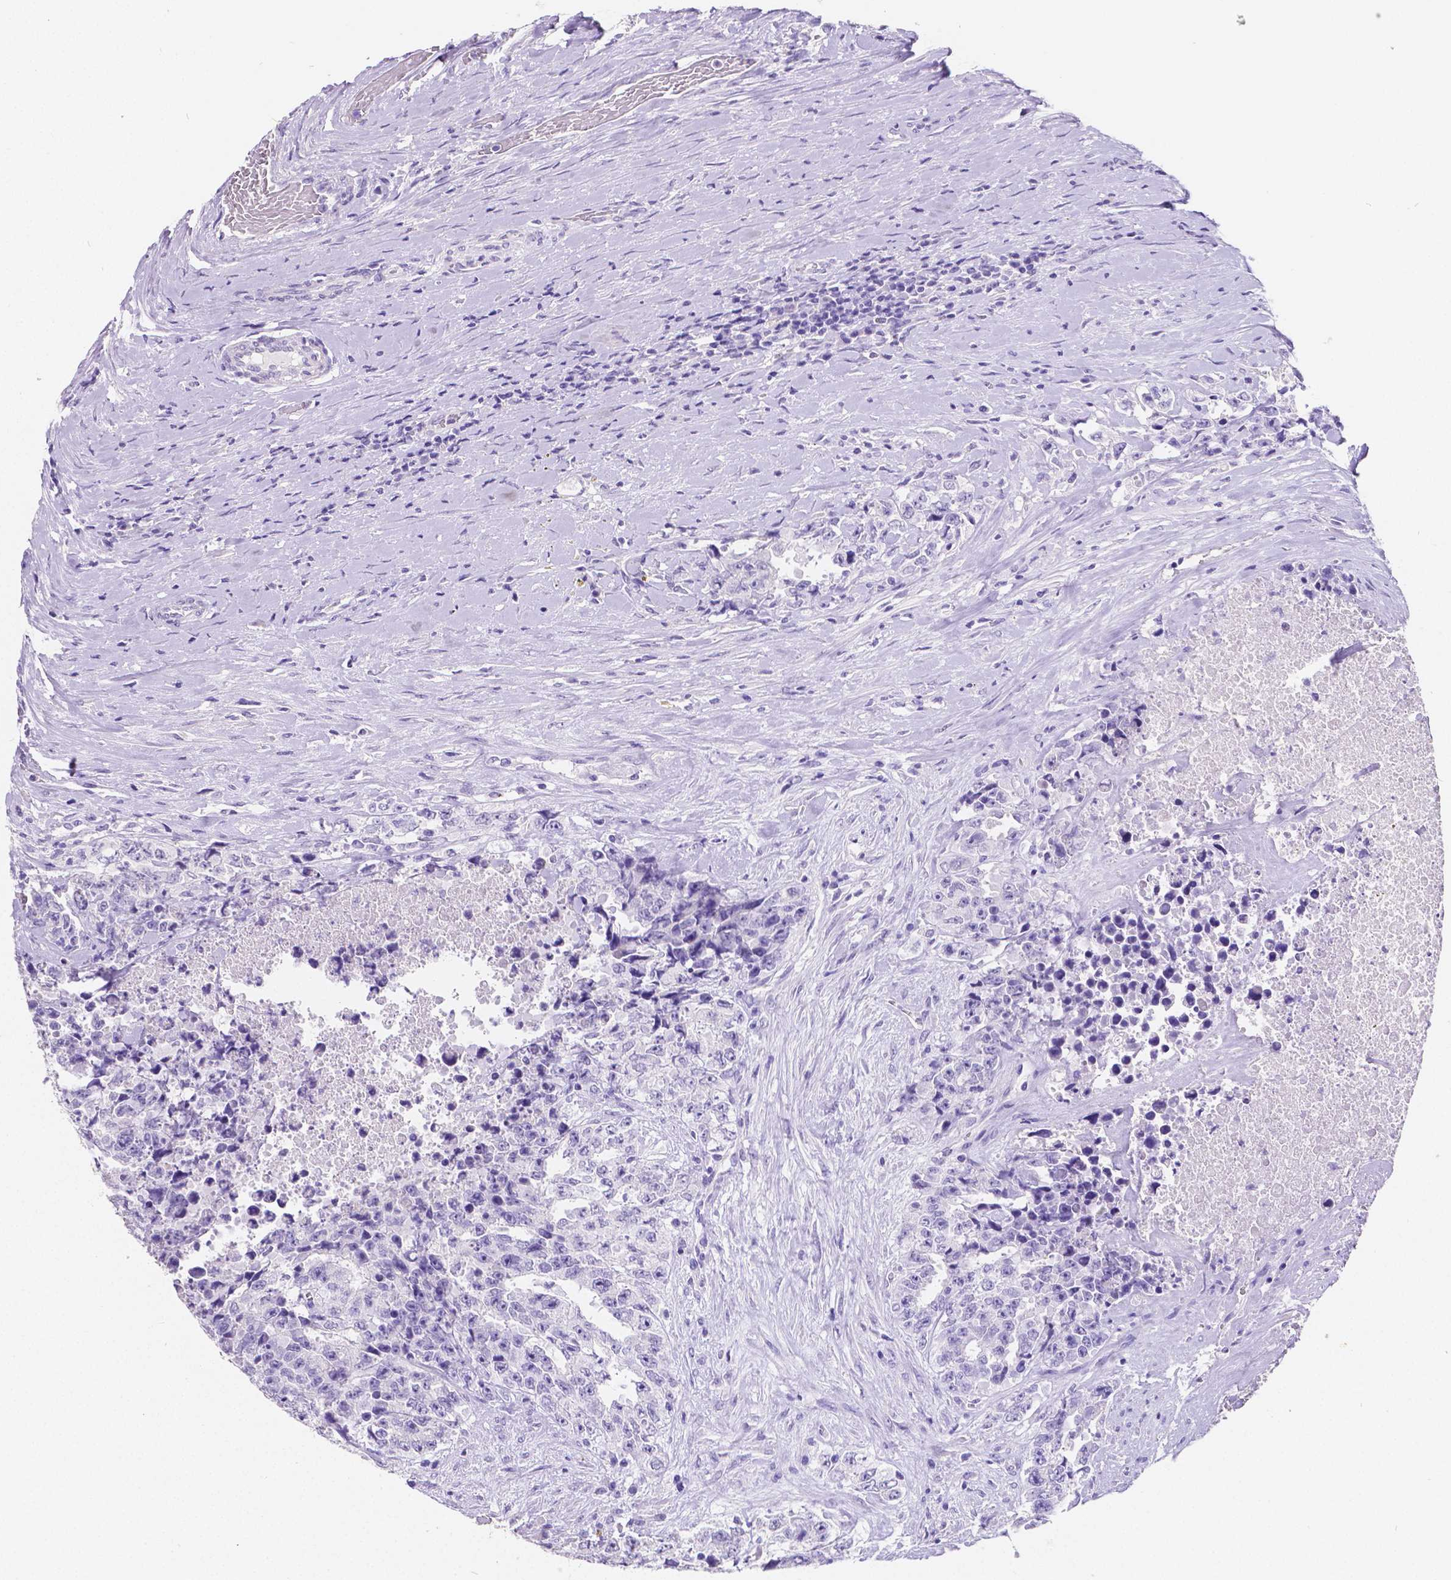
{"staining": {"intensity": "negative", "quantity": "none", "location": "none"}, "tissue": "testis cancer", "cell_type": "Tumor cells", "image_type": "cancer", "snomed": [{"axis": "morphology", "description": "Carcinoma, Embryonal, NOS"}, {"axis": "topography", "description": "Testis"}], "caption": "Tumor cells show no significant staining in testis embryonal carcinoma.", "gene": "SATB2", "patient": {"sex": "male", "age": 24}}